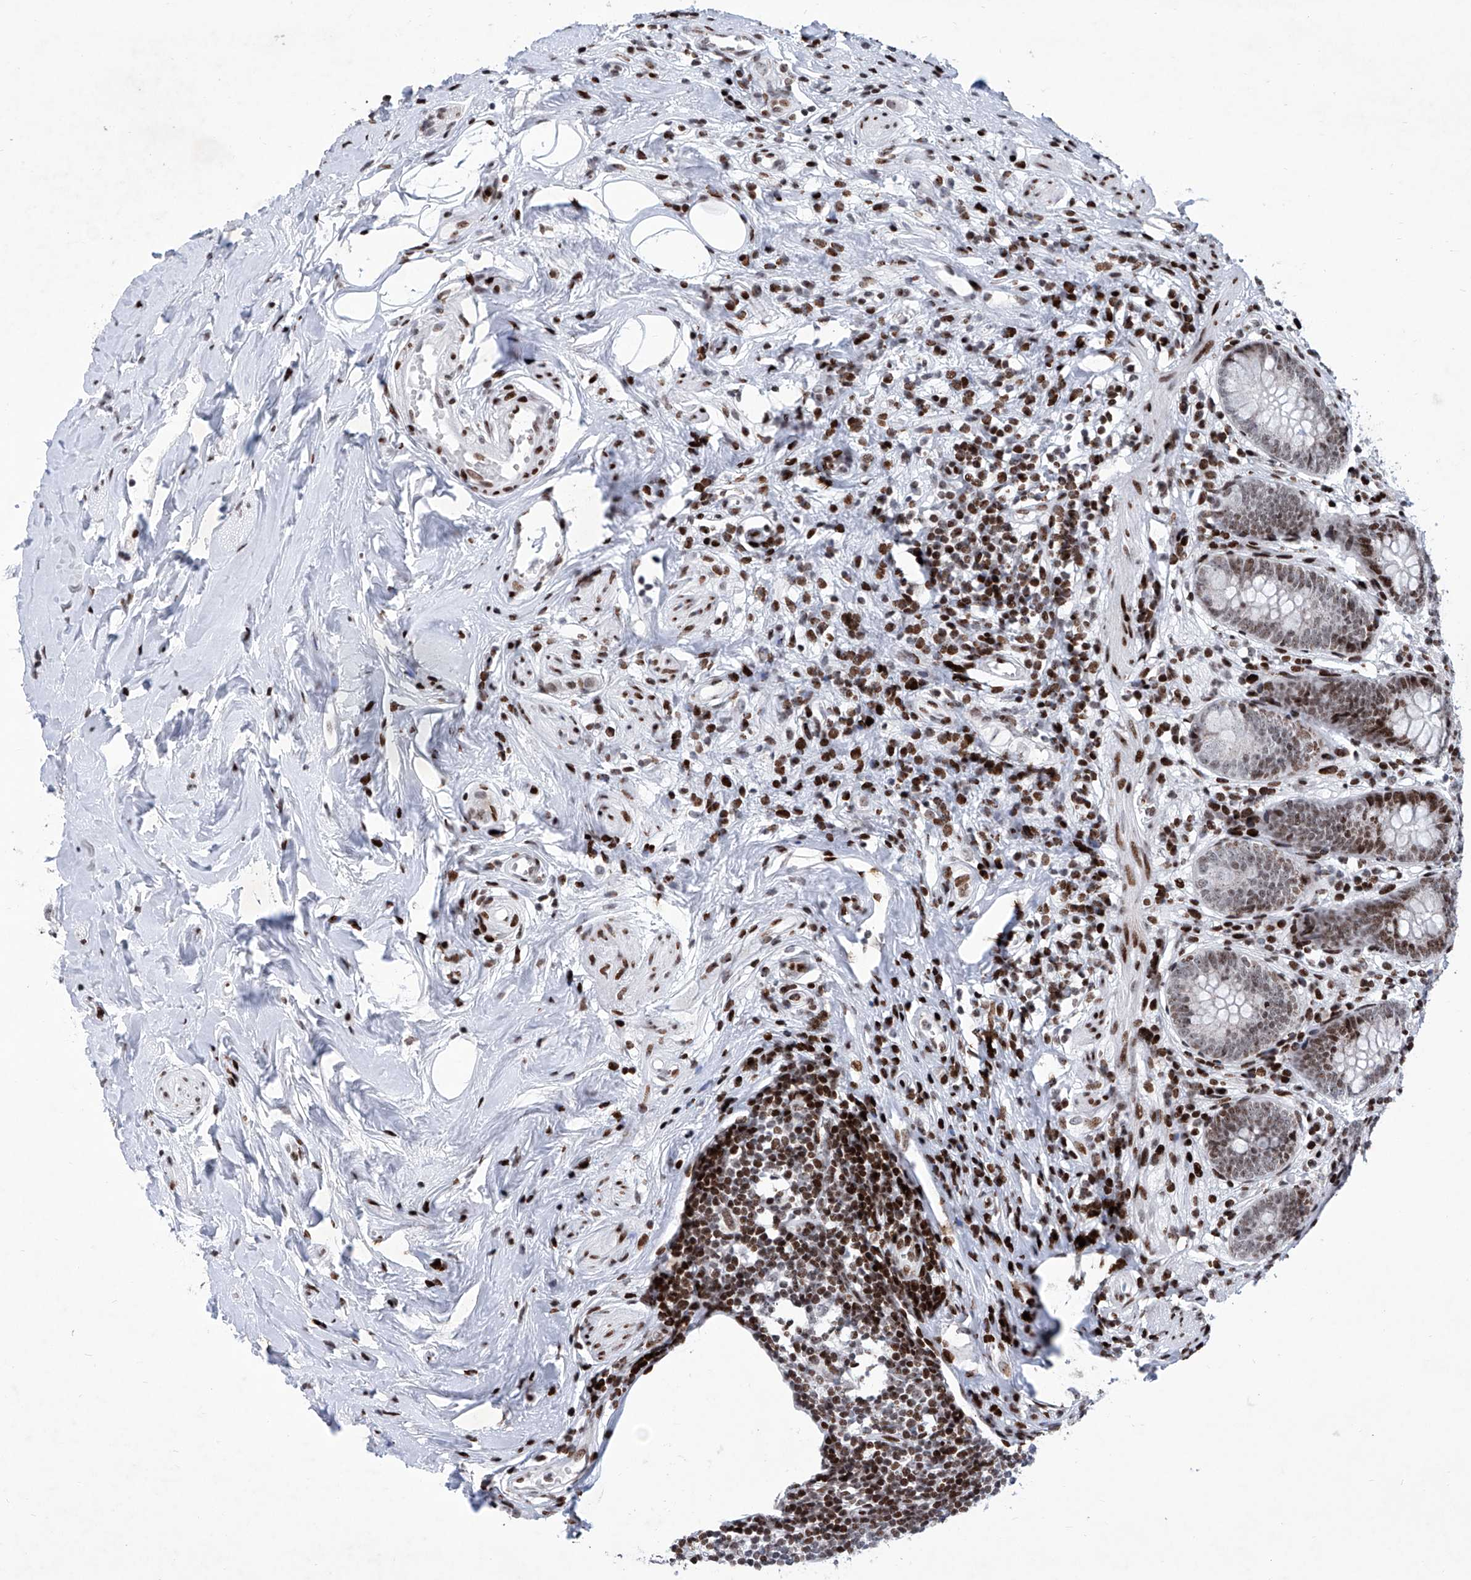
{"staining": {"intensity": "moderate", "quantity": ">75%", "location": "nuclear"}, "tissue": "appendix", "cell_type": "Glandular cells", "image_type": "normal", "snomed": [{"axis": "morphology", "description": "Normal tissue, NOS"}, {"axis": "topography", "description": "Appendix"}], "caption": "This micrograph displays immunohistochemistry staining of unremarkable appendix, with medium moderate nuclear positivity in about >75% of glandular cells.", "gene": "HEY2", "patient": {"sex": "female", "age": 62}}